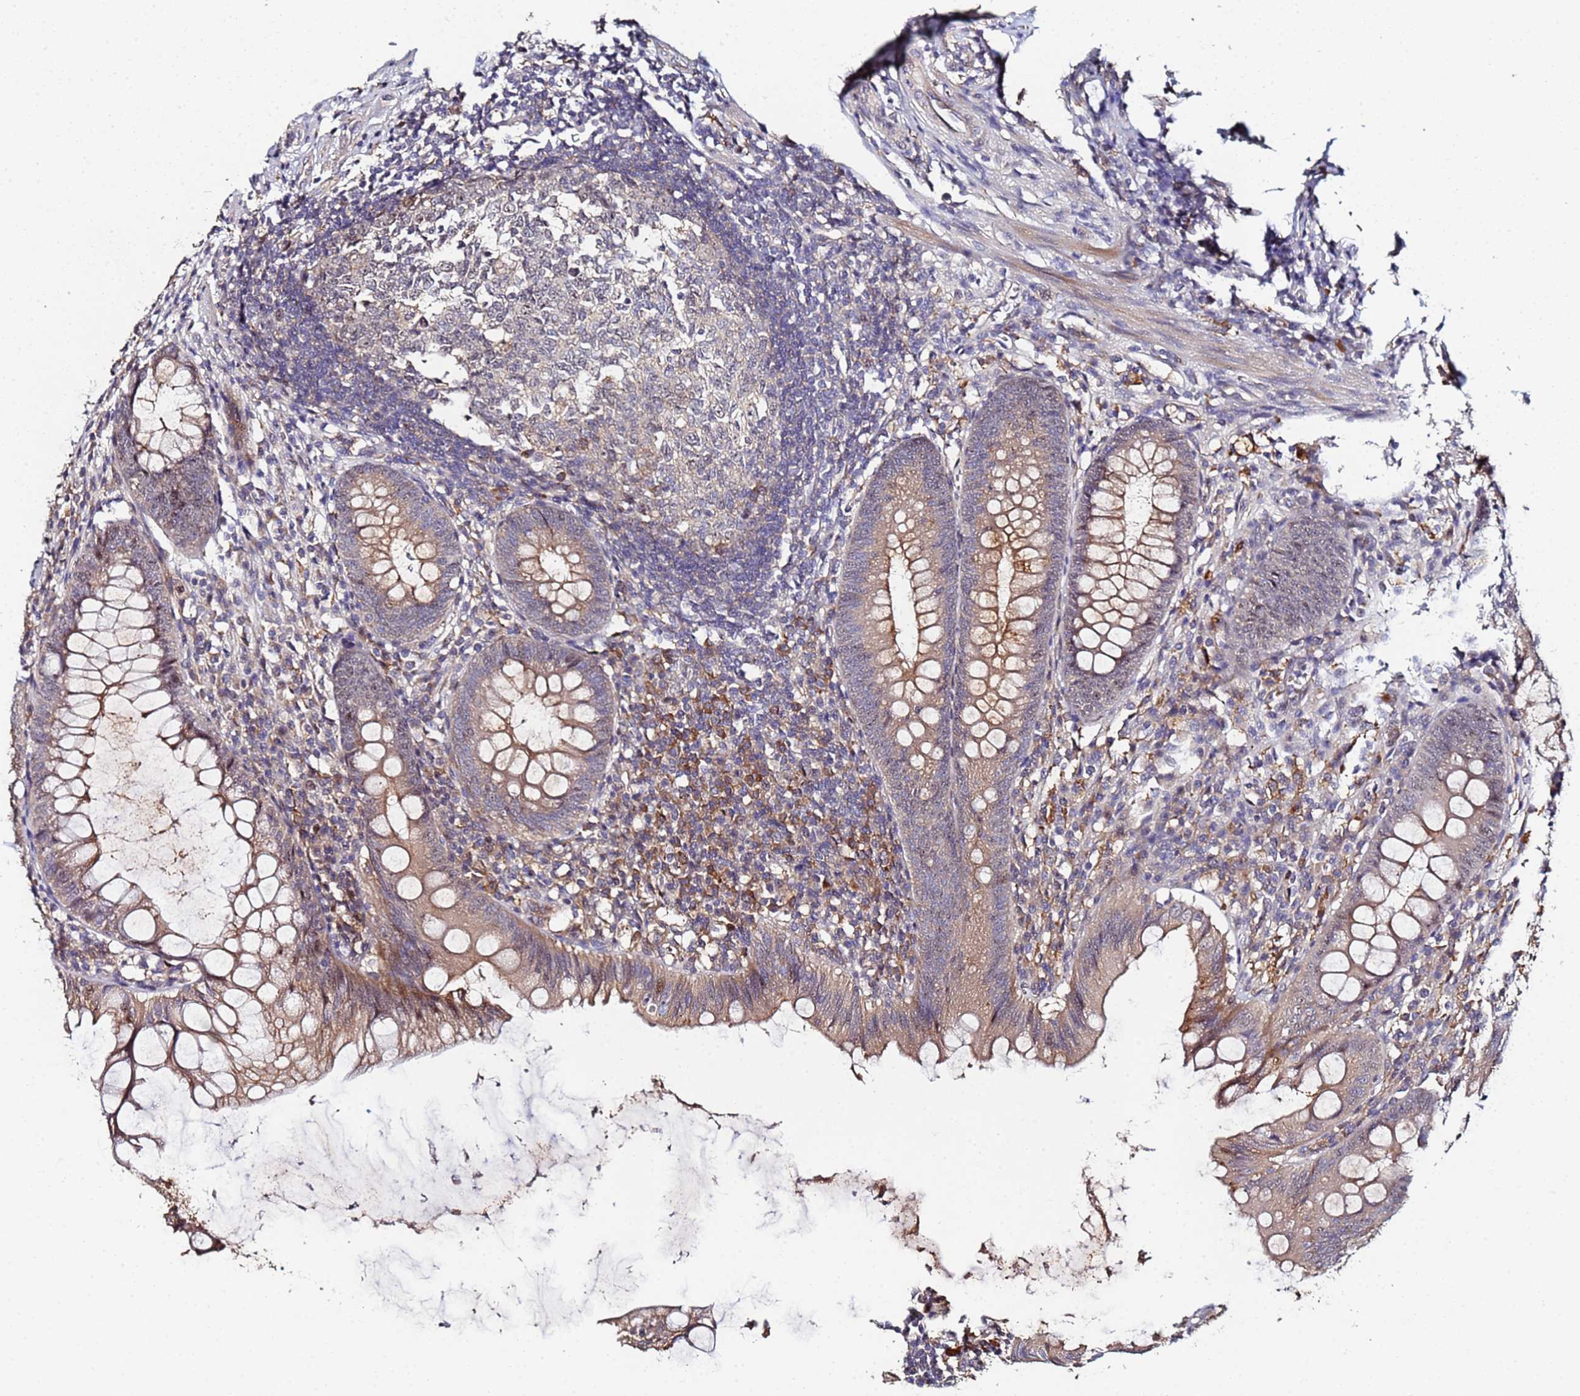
{"staining": {"intensity": "moderate", "quantity": ">75%", "location": "cytoplasmic/membranous"}, "tissue": "appendix", "cell_type": "Glandular cells", "image_type": "normal", "snomed": [{"axis": "morphology", "description": "Normal tissue, NOS"}, {"axis": "topography", "description": "Appendix"}], "caption": "A micrograph showing moderate cytoplasmic/membranous expression in approximately >75% of glandular cells in benign appendix, as visualized by brown immunohistochemical staining.", "gene": "OSER1", "patient": {"sex": "male", "age": 56}}